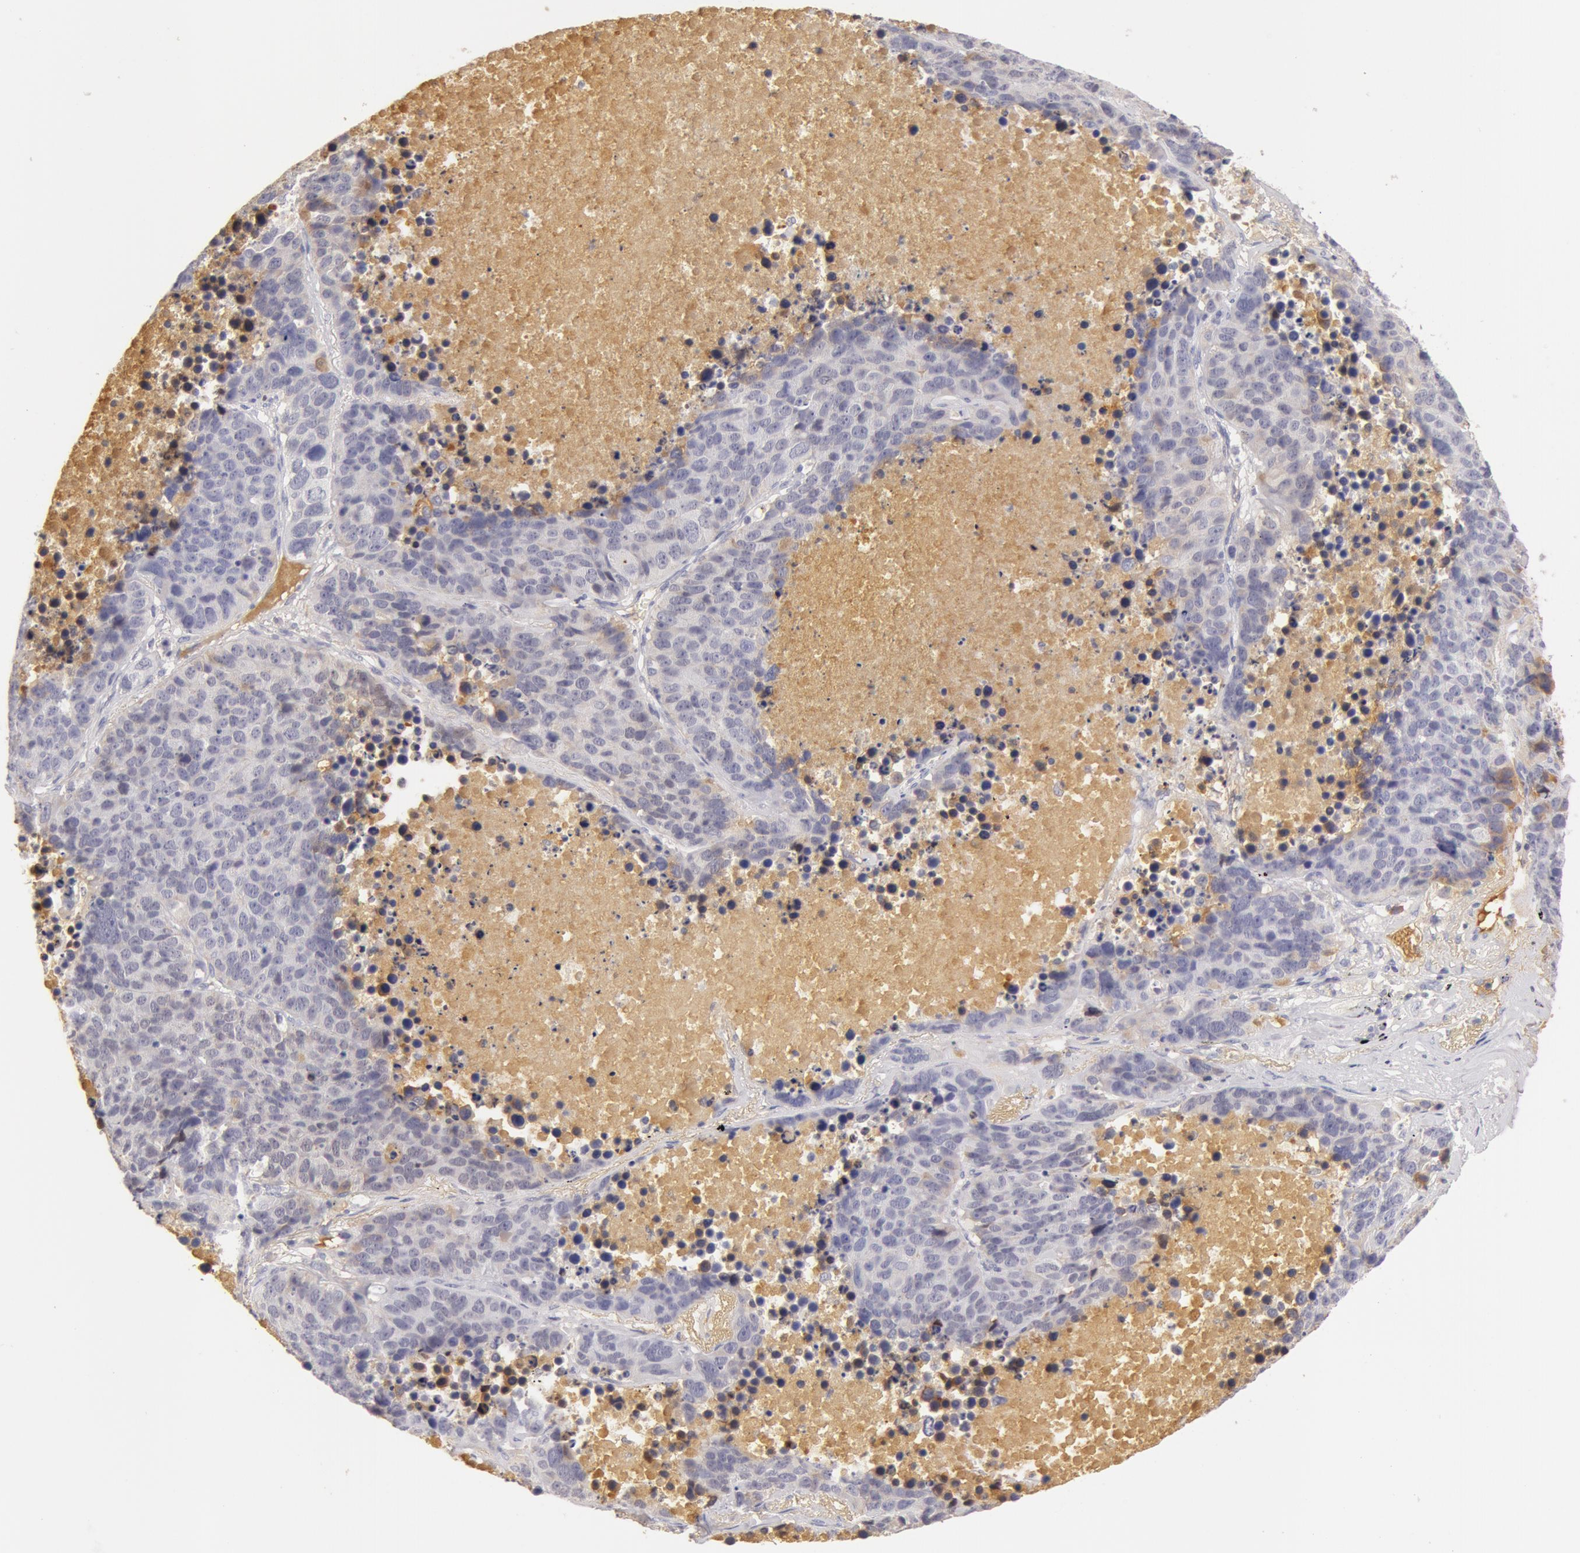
{"staining": {"intensity": "negative", "quantity": "none", "location": "none"}, "tissue": "lung cancer", "cell_type": "Tumor cells", "image_type": "cancer", "snomed": [{"axis": "morphology", "description": "Carcinoid, malignant, NOS"}, {"axis": "topography", "description": "Lung"}], "caption": "An IHC histopathology image of lung cancer (carcinoid (malignant)) is shown. There is no staining in tumor cells of lung cancer (carcinoid (malignant)).", "gene": "GC", "patient": {"sex": "male", "age": 60}}